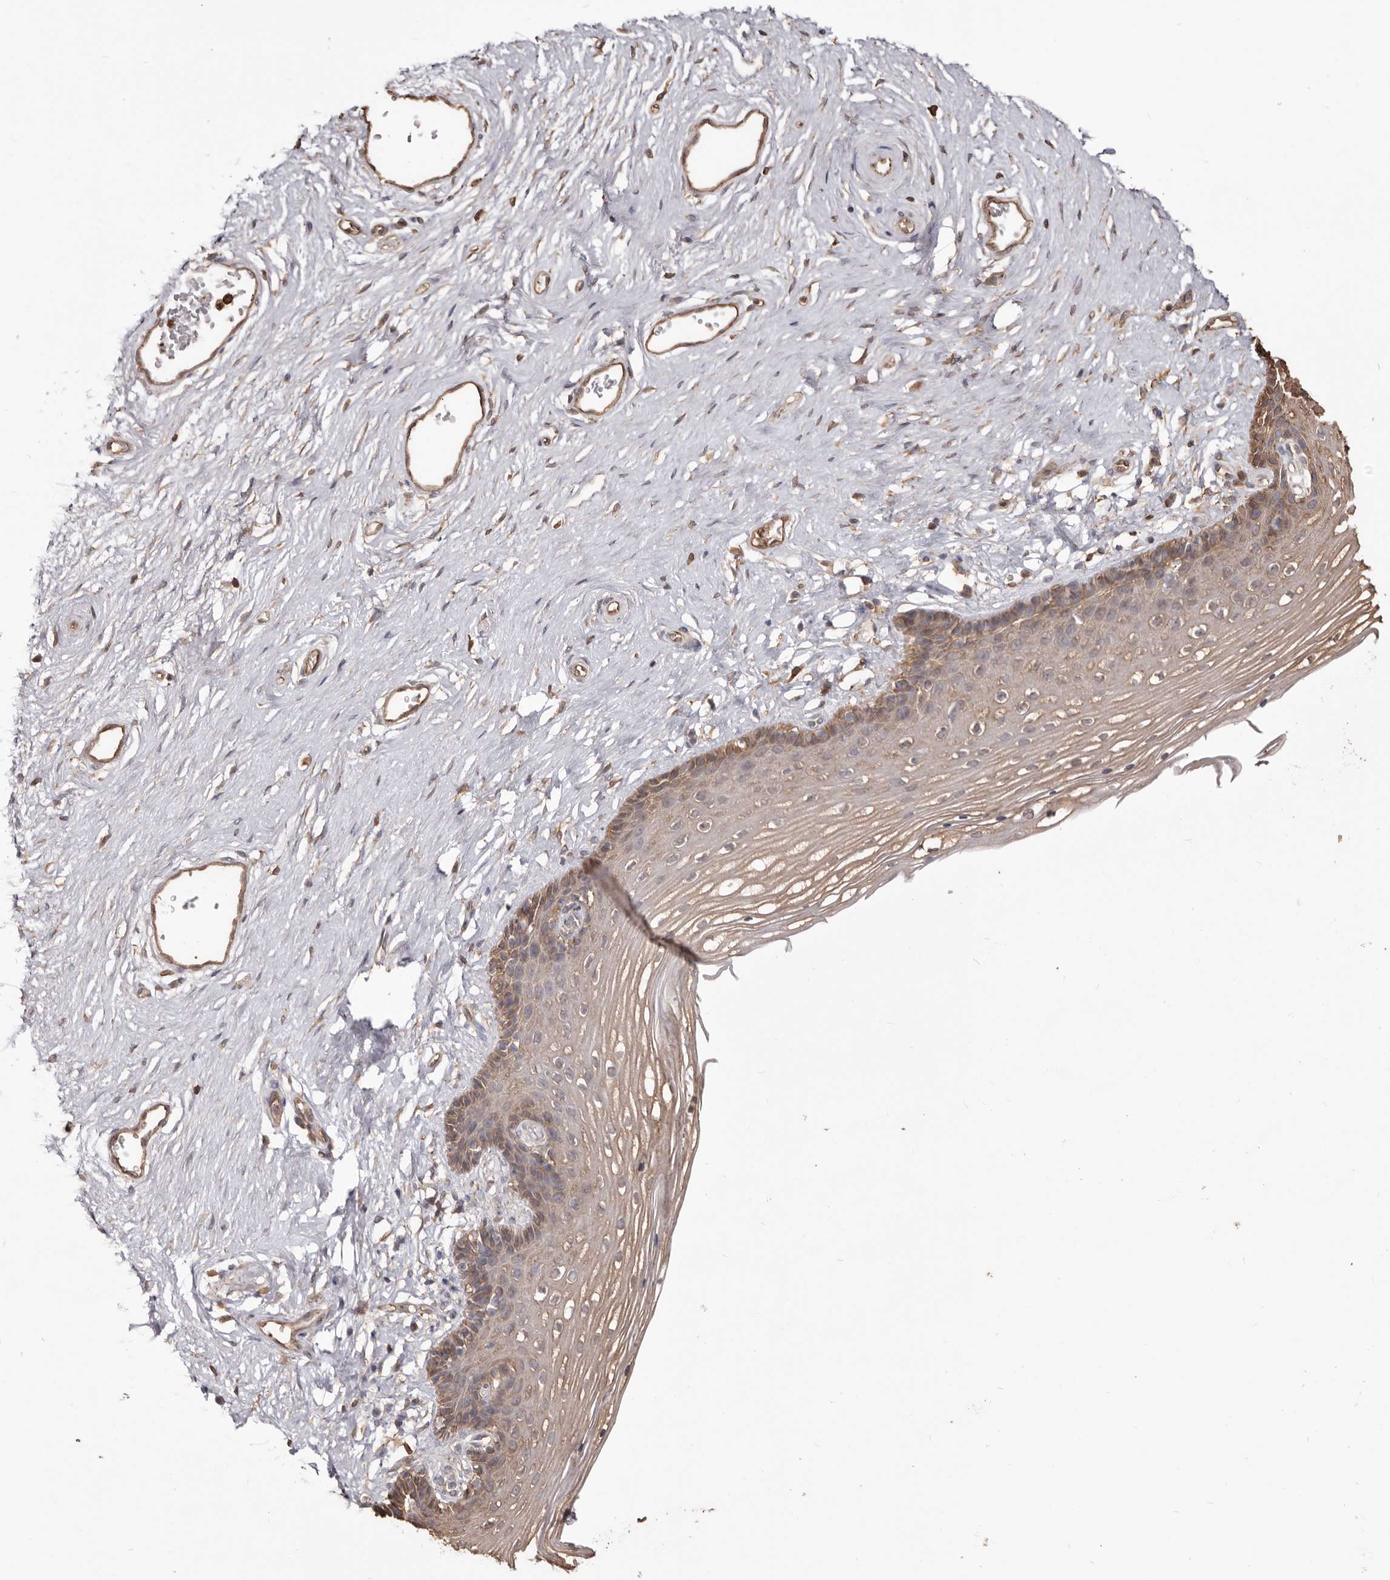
{"staining": {"intensity": "moderate", "quantity": ">75%", "location": "cytoplasmic/membranous"}, "tissue": "vagina", "cell_type": "Squamous epithelial cells", "image_type": "normal", "snomed": [{"axis": "morphology", "description": "Normal tissue, NOS"}, {"axis": "topography", "description": "Vagina"}], "caption": "This histopathology image exhibits immunohistochemistry (IHC) staining of unremarkable human vagina, with medium moderate cytoplasmic/membranous positivity in approximately >75% of squamous epithelial cells.", "gene": "PKM", "patient": {"sex": "female", "age": 46}}